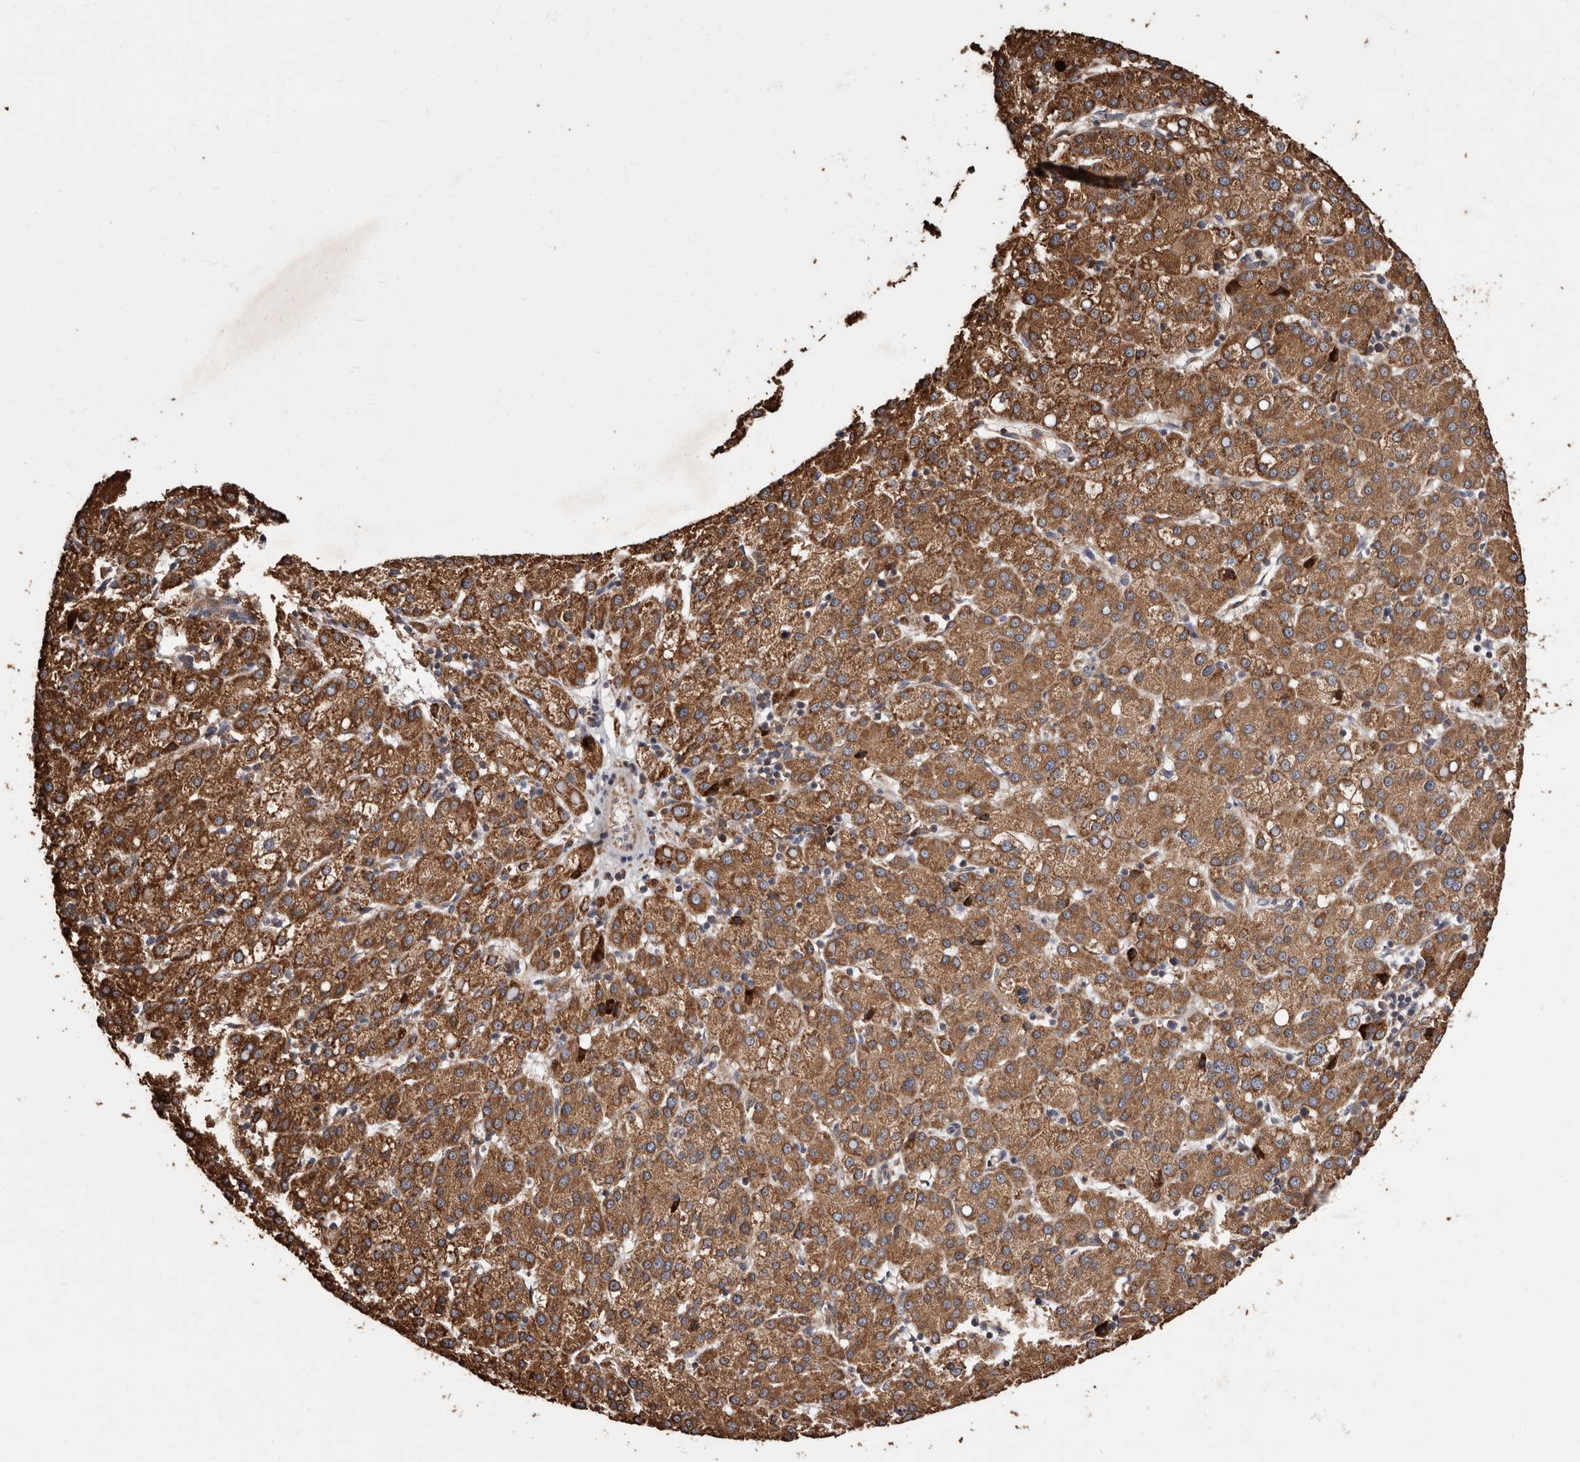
{"staining": {"intensity": "strong", "quantity": ">75%", "location": "cytoplasmic/membranous"}, "tissue": "liver cancer", "cell_type": "Tumor cells", "image_type": "cancer", "snomed": [{"axis": "morphology", "description": "Carcinoma, Hepatocellular, NOS"}, {"axis": "topography", "description": "Liver"}], "caption": "Brown immunohistochemical staining in liver hepatocellular carcinoma reveals strong cytoplasmic/membranous staining in approximately >75% of tumor cells.", "gene": "STEAP2", "patient": {"sex": "female", "age": 58}}